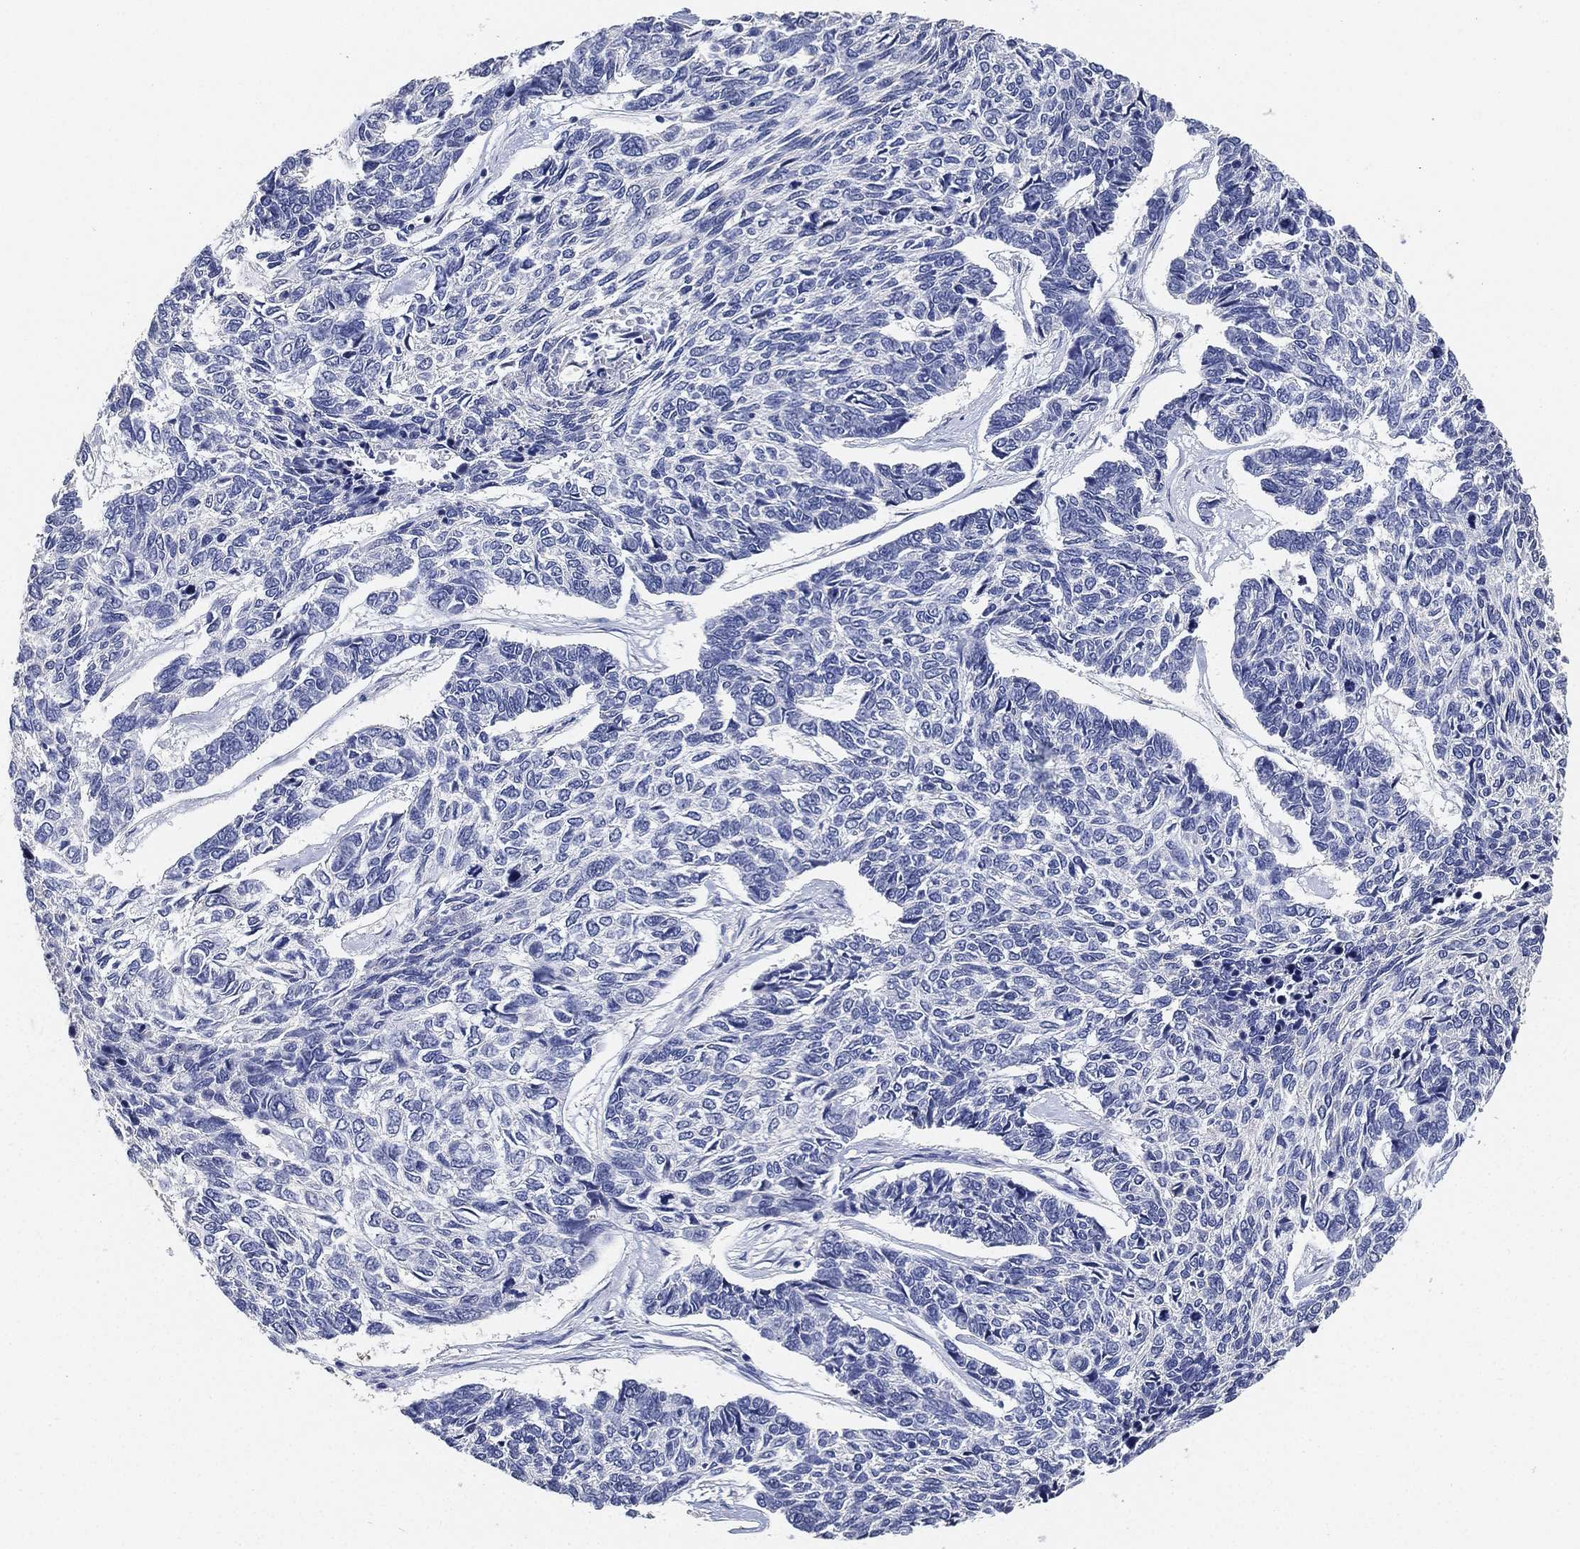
{"staining": {"intensity": "negative", "quantity": "none", "location": "none"}, "tissue": "skin cancer", "cell_type": "Tumor cells", "image_type": "cancer", "snomed": [{"axis": "morphology", "description": "Basal cell carcinoma"}, {"axis": "topography", "description": "Skin"}], "caption": "Immunohistochemistry image of human skin cancer stained for a protein (brown), which shows no positivity in tumor cells. Brightfield microscopy of immunohistochemistry stained with DAB (brown) and hematoxylin (blue), captured at high magnification.", "gene": "IYD", "patient": {"sex": "female", "age": 65}}